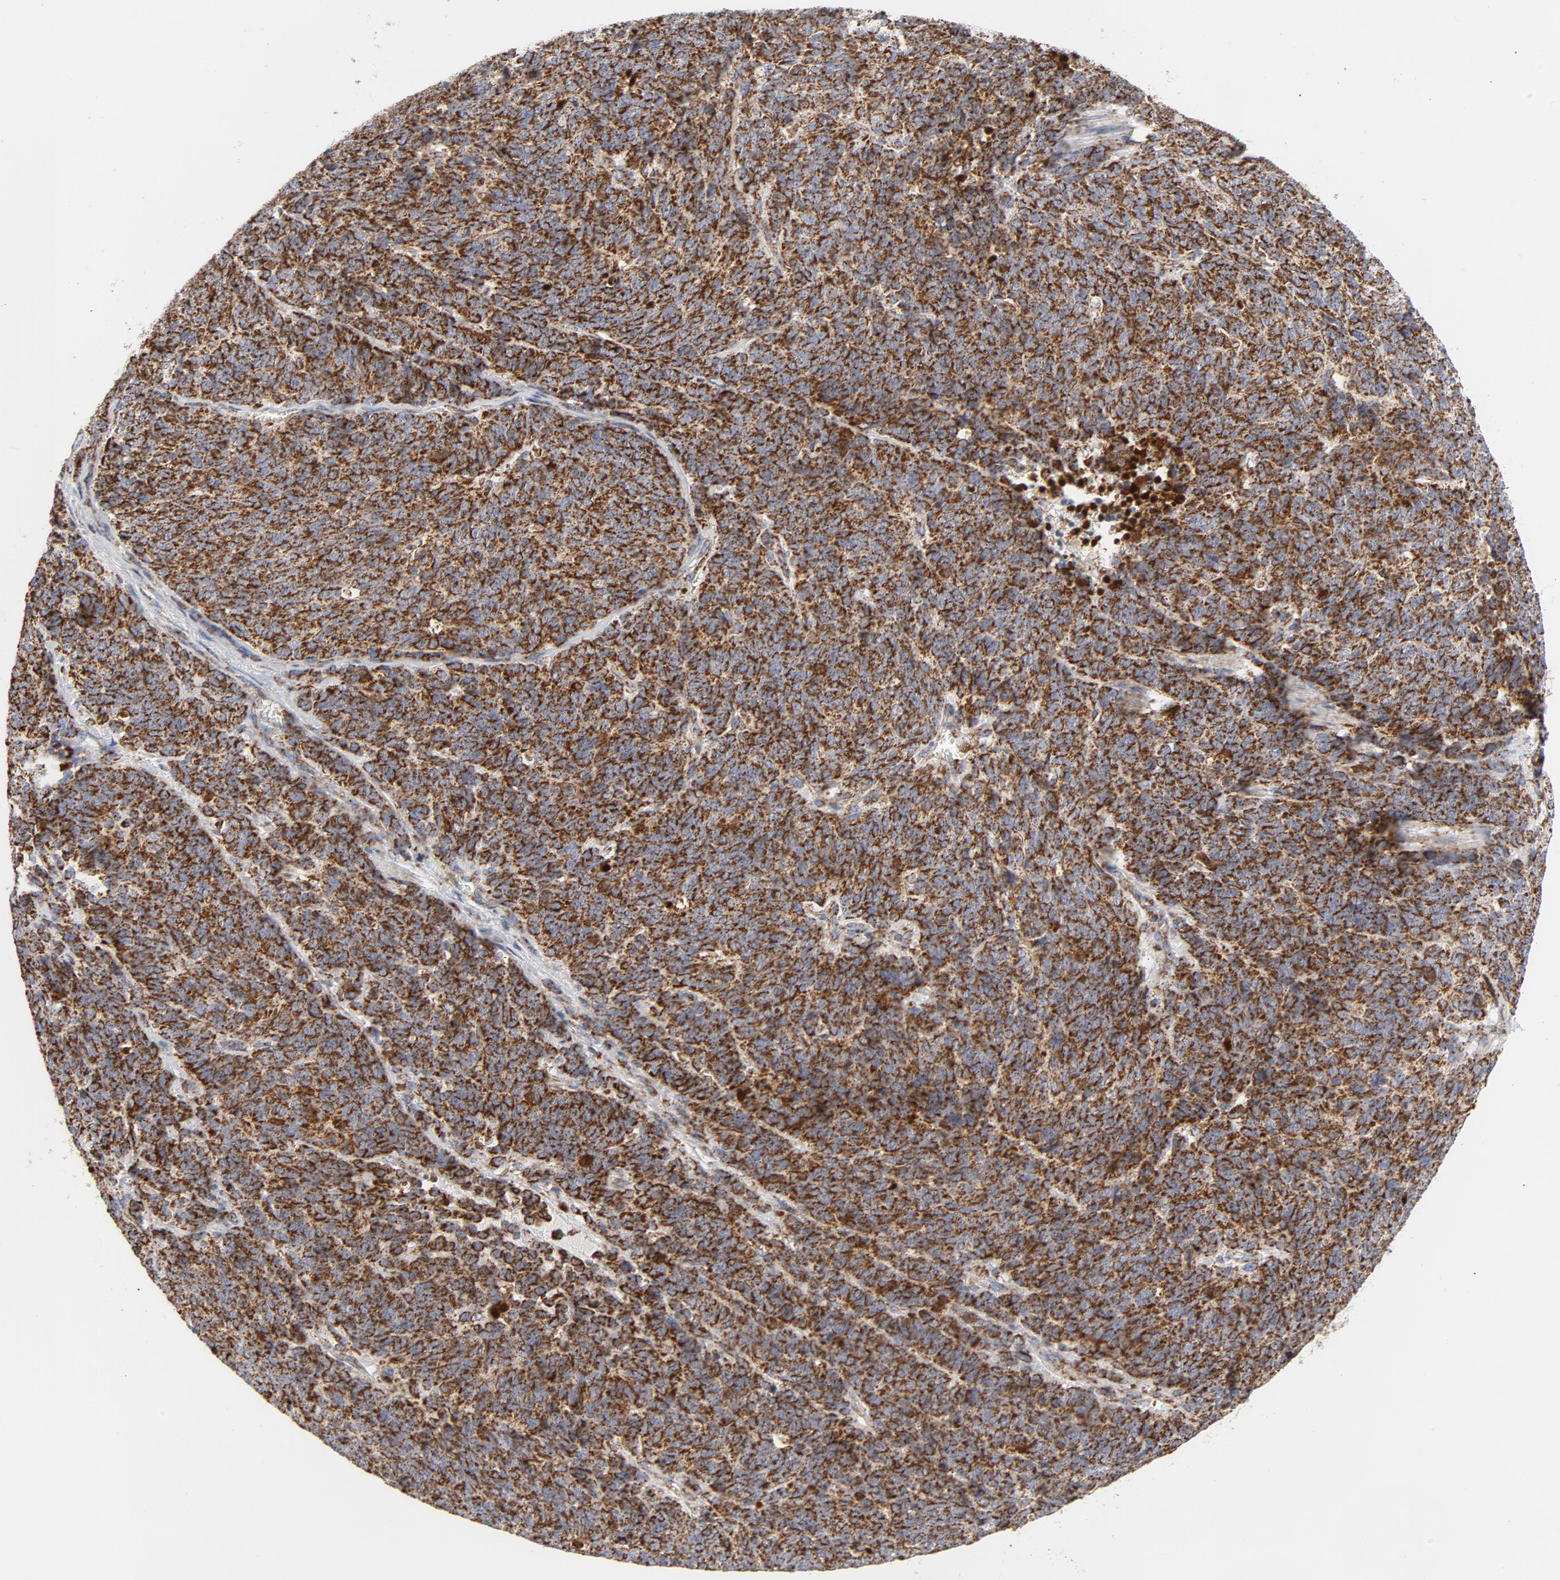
{"staining": {"intensity": "strong", "quantity": ">75%", "location": "cytoplasmic/membranous"}, "tissue": "lung cancer", "cell_type": "Tumor cells", "image_type": "cancer", "snomed": [{"axis": "morphology", "description": "Neoplasm, malignant, NOS"}, {"axis": "topography", "description": "Lung"}], "caption": "Protein staining of lung cancer tissue displays strong cytoplasmic/membranous staining in approximately >75% of tumor cells.", "gene": "CYCS", "patient": {"sex": "female", "age": 58}}